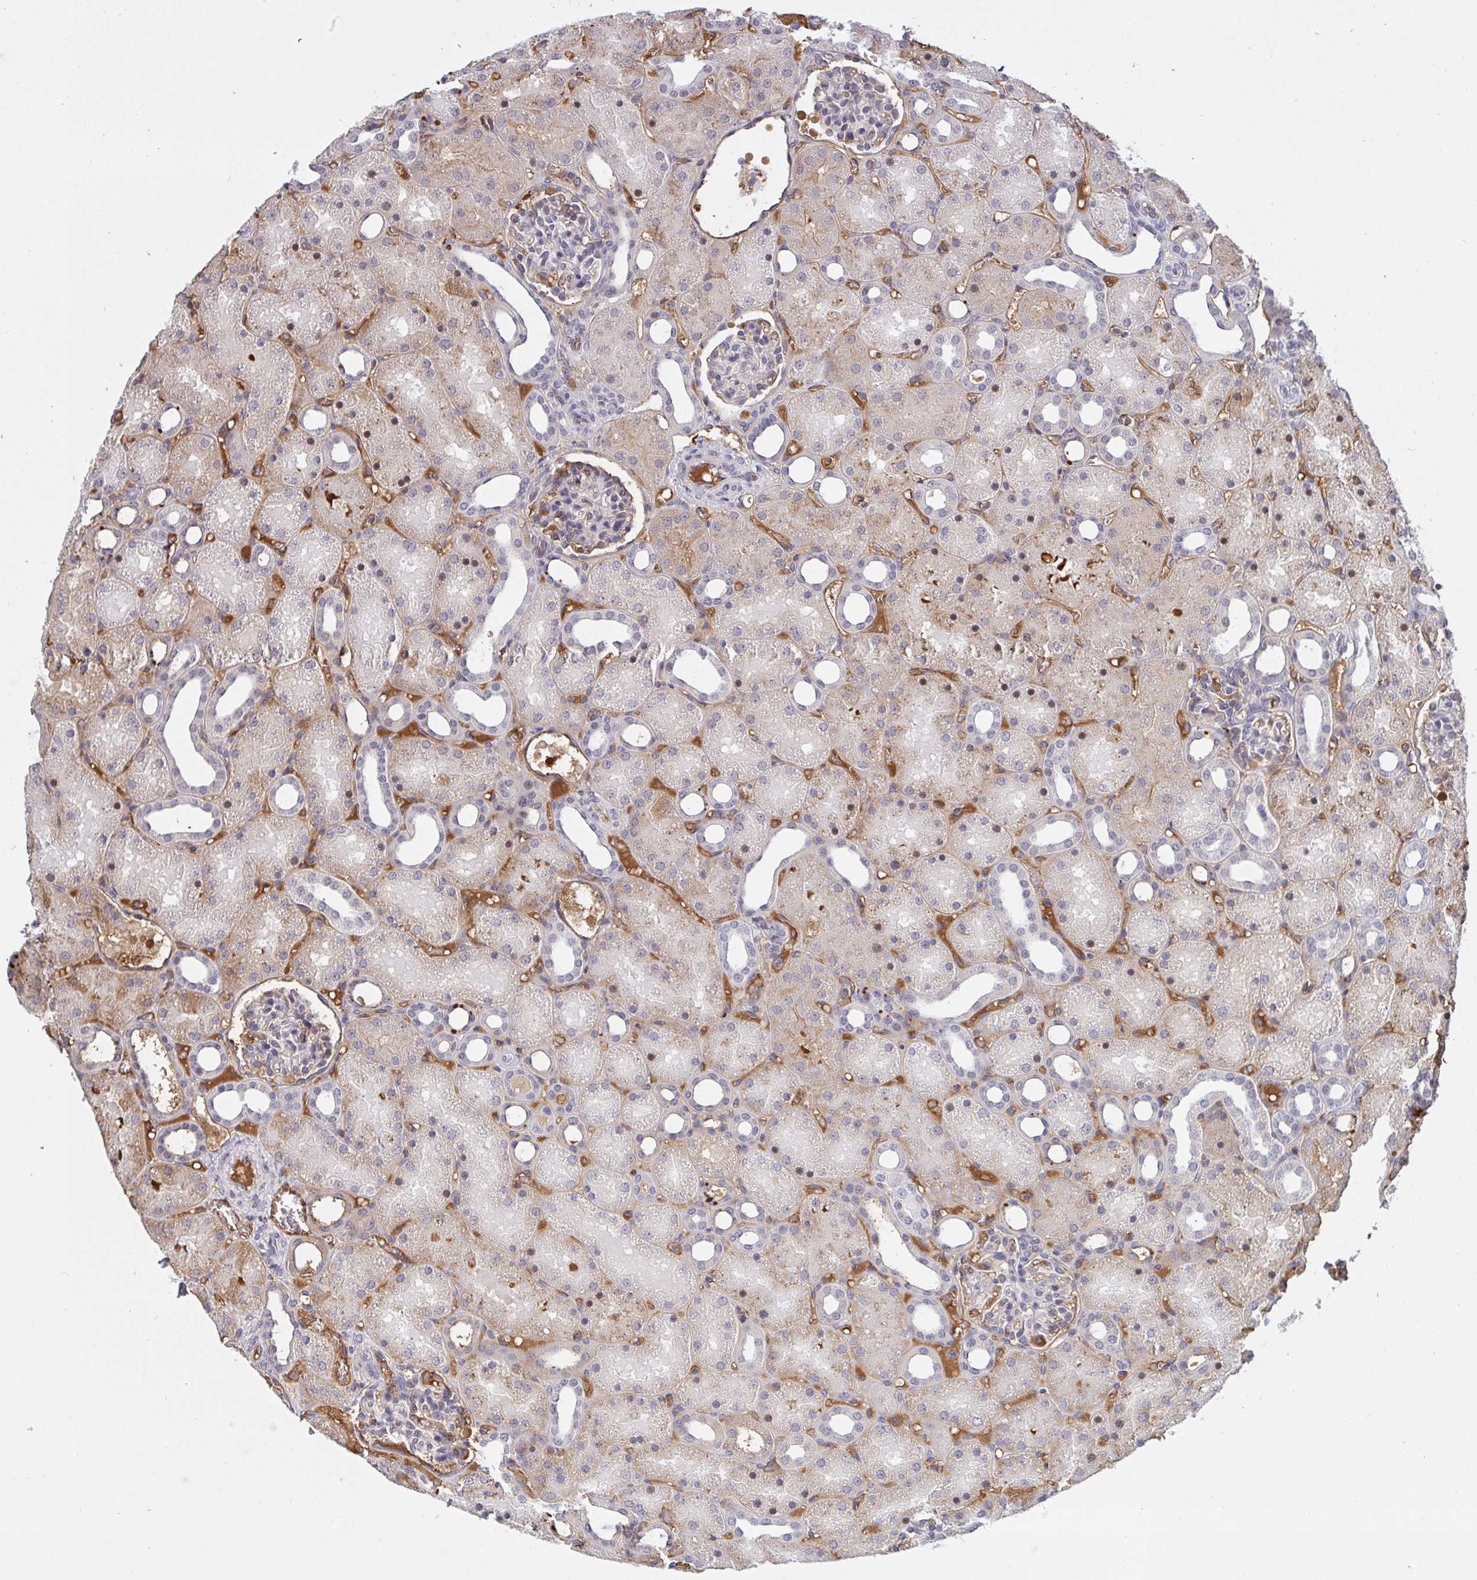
{"staining": {"intensity": "weak", "quantity": "<25%", "location": "nuclear"}, "tissue": "kidney", "cell_type": "Cells in glomeruli", "image_type": "normal", "snomed": [{"axis": "morphology", "description": "Normal tissue, NOS"}, {"axis": "topography", "description": "Kidney"}], "caption": "High magnification brightfield microscopy of normal kidney stained with DAB (3,3'-diaminobenzidine) (brown) and counterstained with hematoxylin (blue): cells in glomeruli show no significant expression.", "gene": "DSCAML1", "patient": {"sex": "male", "age": 2}}